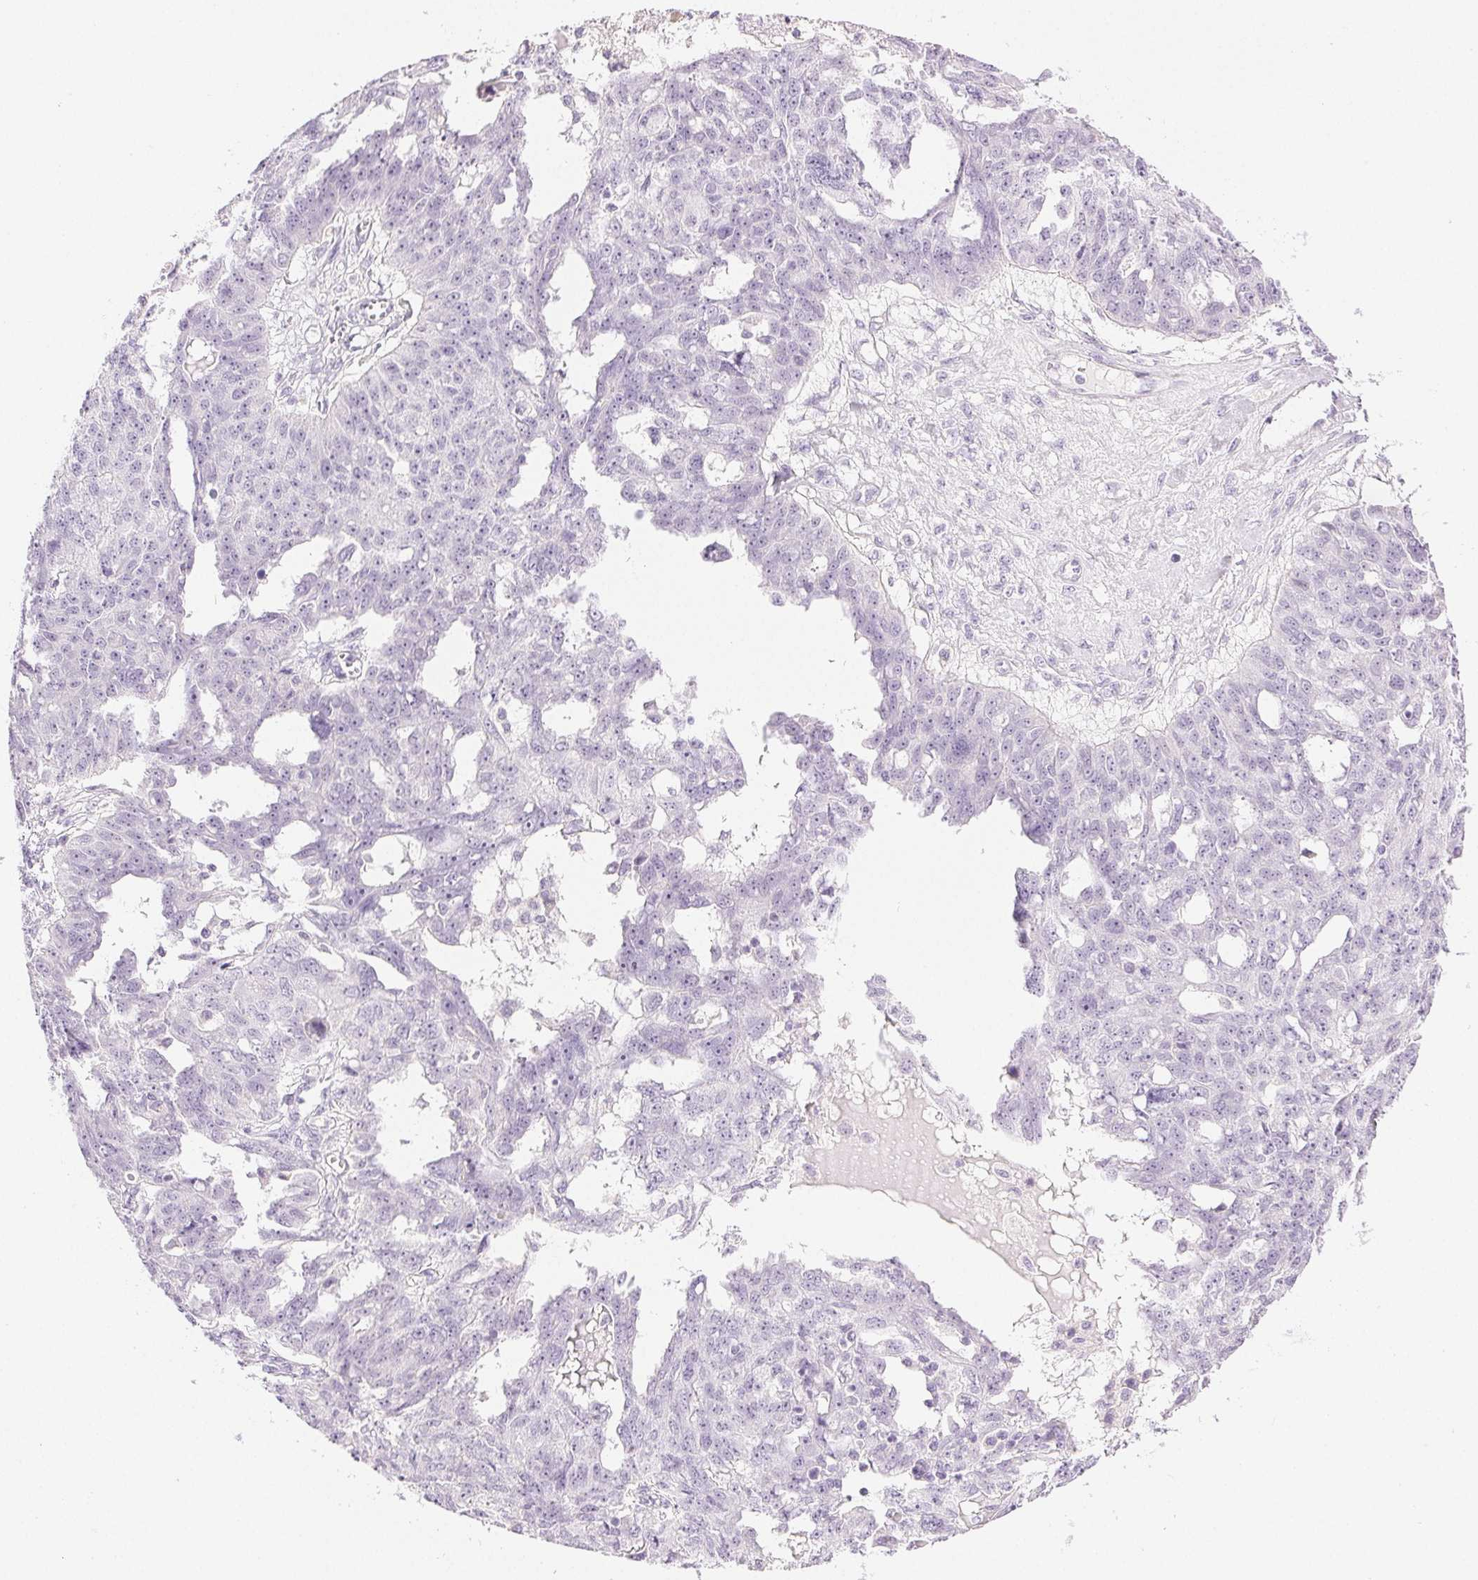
{"staining": {"intensity": "negative", "quantity": "none", "location": "none"}, "tissue": "ovarian cancer", "cell_type": "Tumor cells", "image_type": "cancer", "snomed": [{"axis": "morphology", "description": "Carcinoma, endometroid"}, {"axis": "topography", "description": "Ovary"}], "caption": "DAB (3,3'-diaminobenzidine) immunohistochemical staining of human ovarian endometroid carcinoma exhibits no significant expression in tumor cells.", "gene": "SLC5A2", "patient": {"sex": "female", "age": 70}}